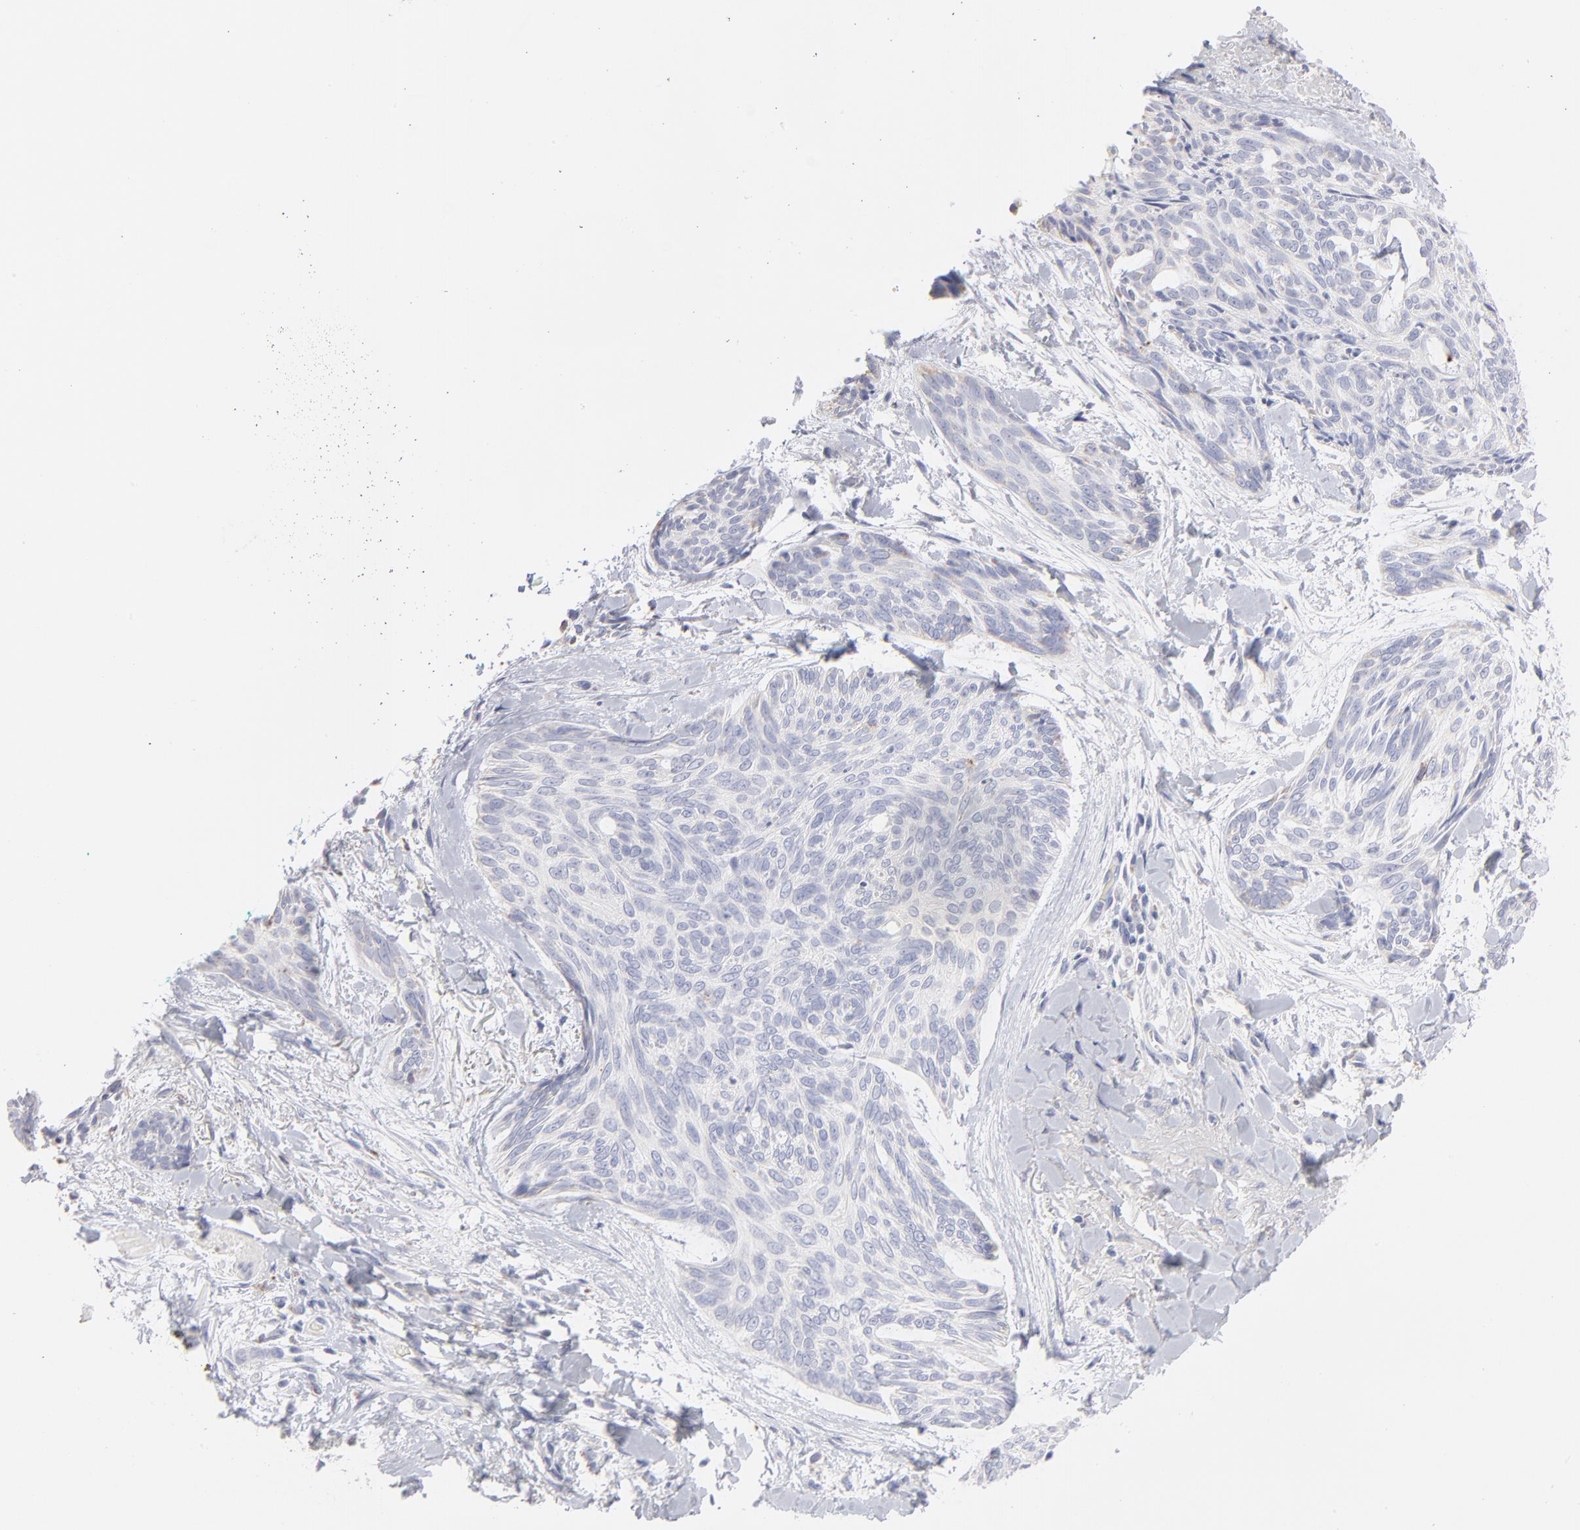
{"staining": {"intensity": "negative", "quantity": "none", "location": "none"}, "tissue": "skin cancer", "cell_type": "Tumor cells", "image_type": "cancer", "snomed": [{"axis": "morphology", "description": "Normal tissue, NOS"}, {"axis": "morphology", "description": "Basal cell carcinoma"}, {"axis": "topography", "description": "Skin"}], "caption": "Immunohistochemistry (IHC) of human skin cancer (basal cell carcinoma) displays no positivity in tumor cells.", "gene": "TST", "patient": {"sex": "female", "age": 71}}